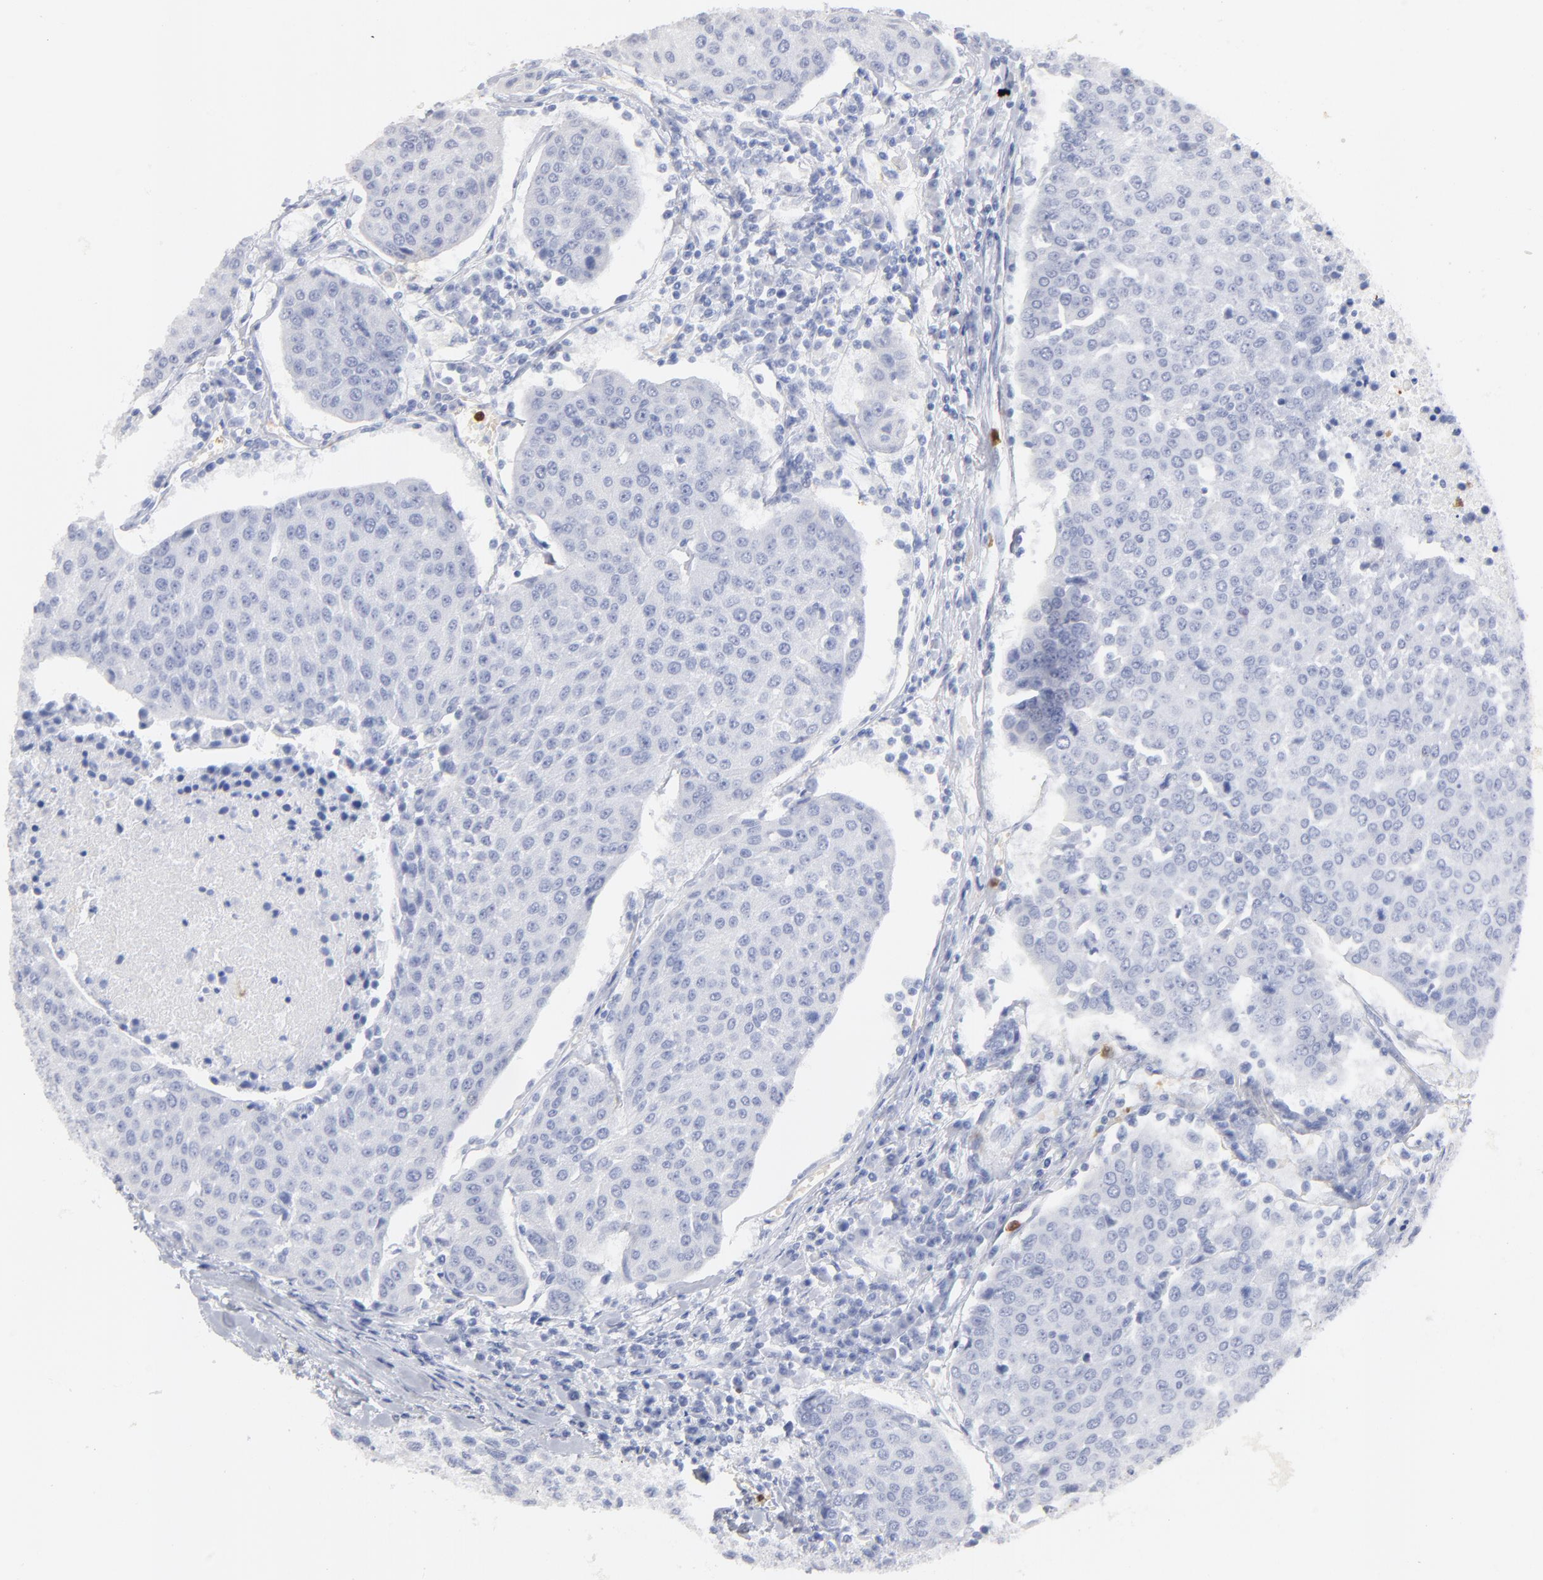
{"staining": {"intensity": "negative", "quantity": "none", "location": "none"}, "tissue": "urothelial cancer", "cell_type": "Tumor cells", "image_type": "cancer", "snomed": [{"axis": "morphology", "description": "Urothelial carcinoma, High grade"}, {"axis": "topography", "description": "Urinary bladder"}], "caption": "Immunohistochemistry (IHC) photomicrograph of neoplastic tissue: human urothelial cancer stained with DAB (3,3'-diaminobenzidine) reveals no significant protein expression in tumor cells. (Immunohistochemistry (IHC), brightfield microscopy, high magnification).", "gene": "ARG1", "patient": {"sex": "female", "age": 85}}